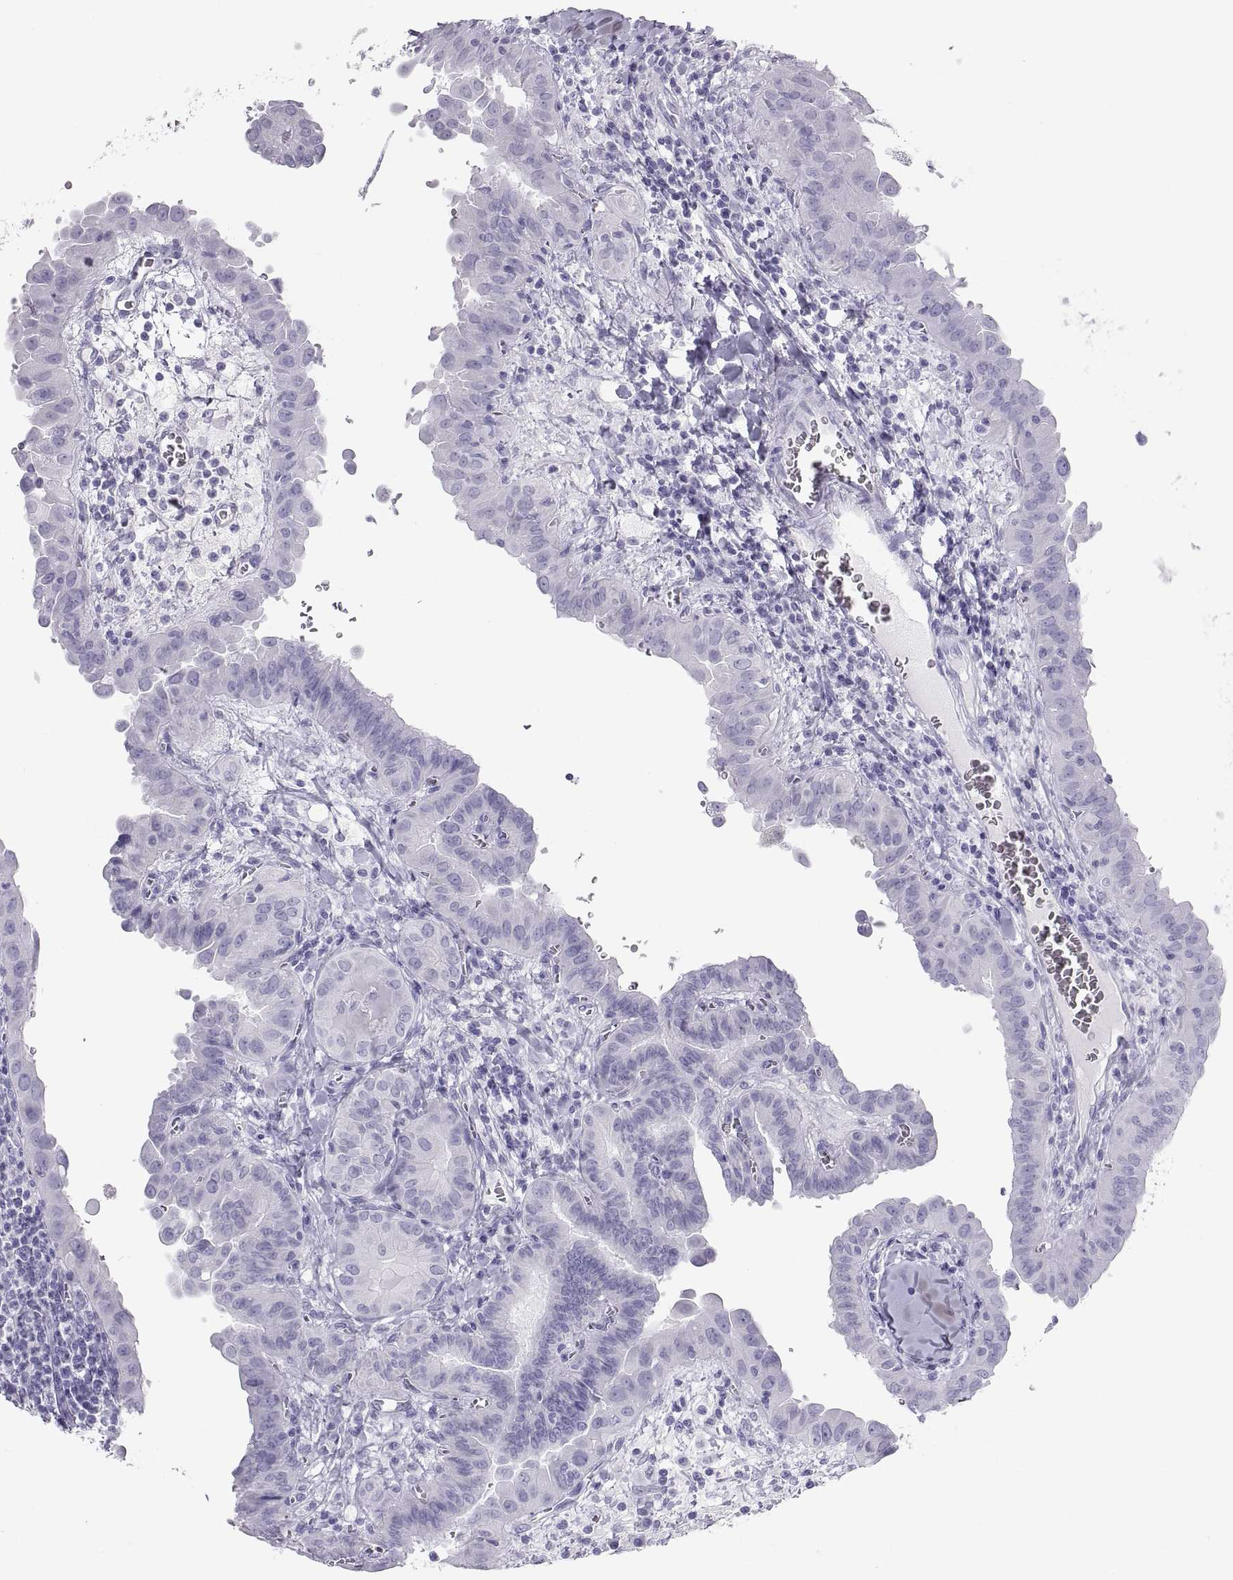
{"staining": {"intensity": "negative", "quantity": "none", "location": "none"}, "tissue": "thyroid cancer", "cell_type": "Tumor cells", "image_type": "cancer", "snomed": [{"axis": "morphology", "description": "Papillary adenocarcinoma, NOS"}, {"axis": "topography", "description": "Thyroid gland"}], "caption": "Photomicrograph shows no protein expression in tumor cells of thyroid cancer (papillary adenocarcinoma) tissue. (Stains: DAB immunohistochemistry with hematoxylin counter stain, Microscopy: brightfield microscopy at high magnification).", "gene": "SEMG1", "patient": {"sex": "female", "age": 37}}